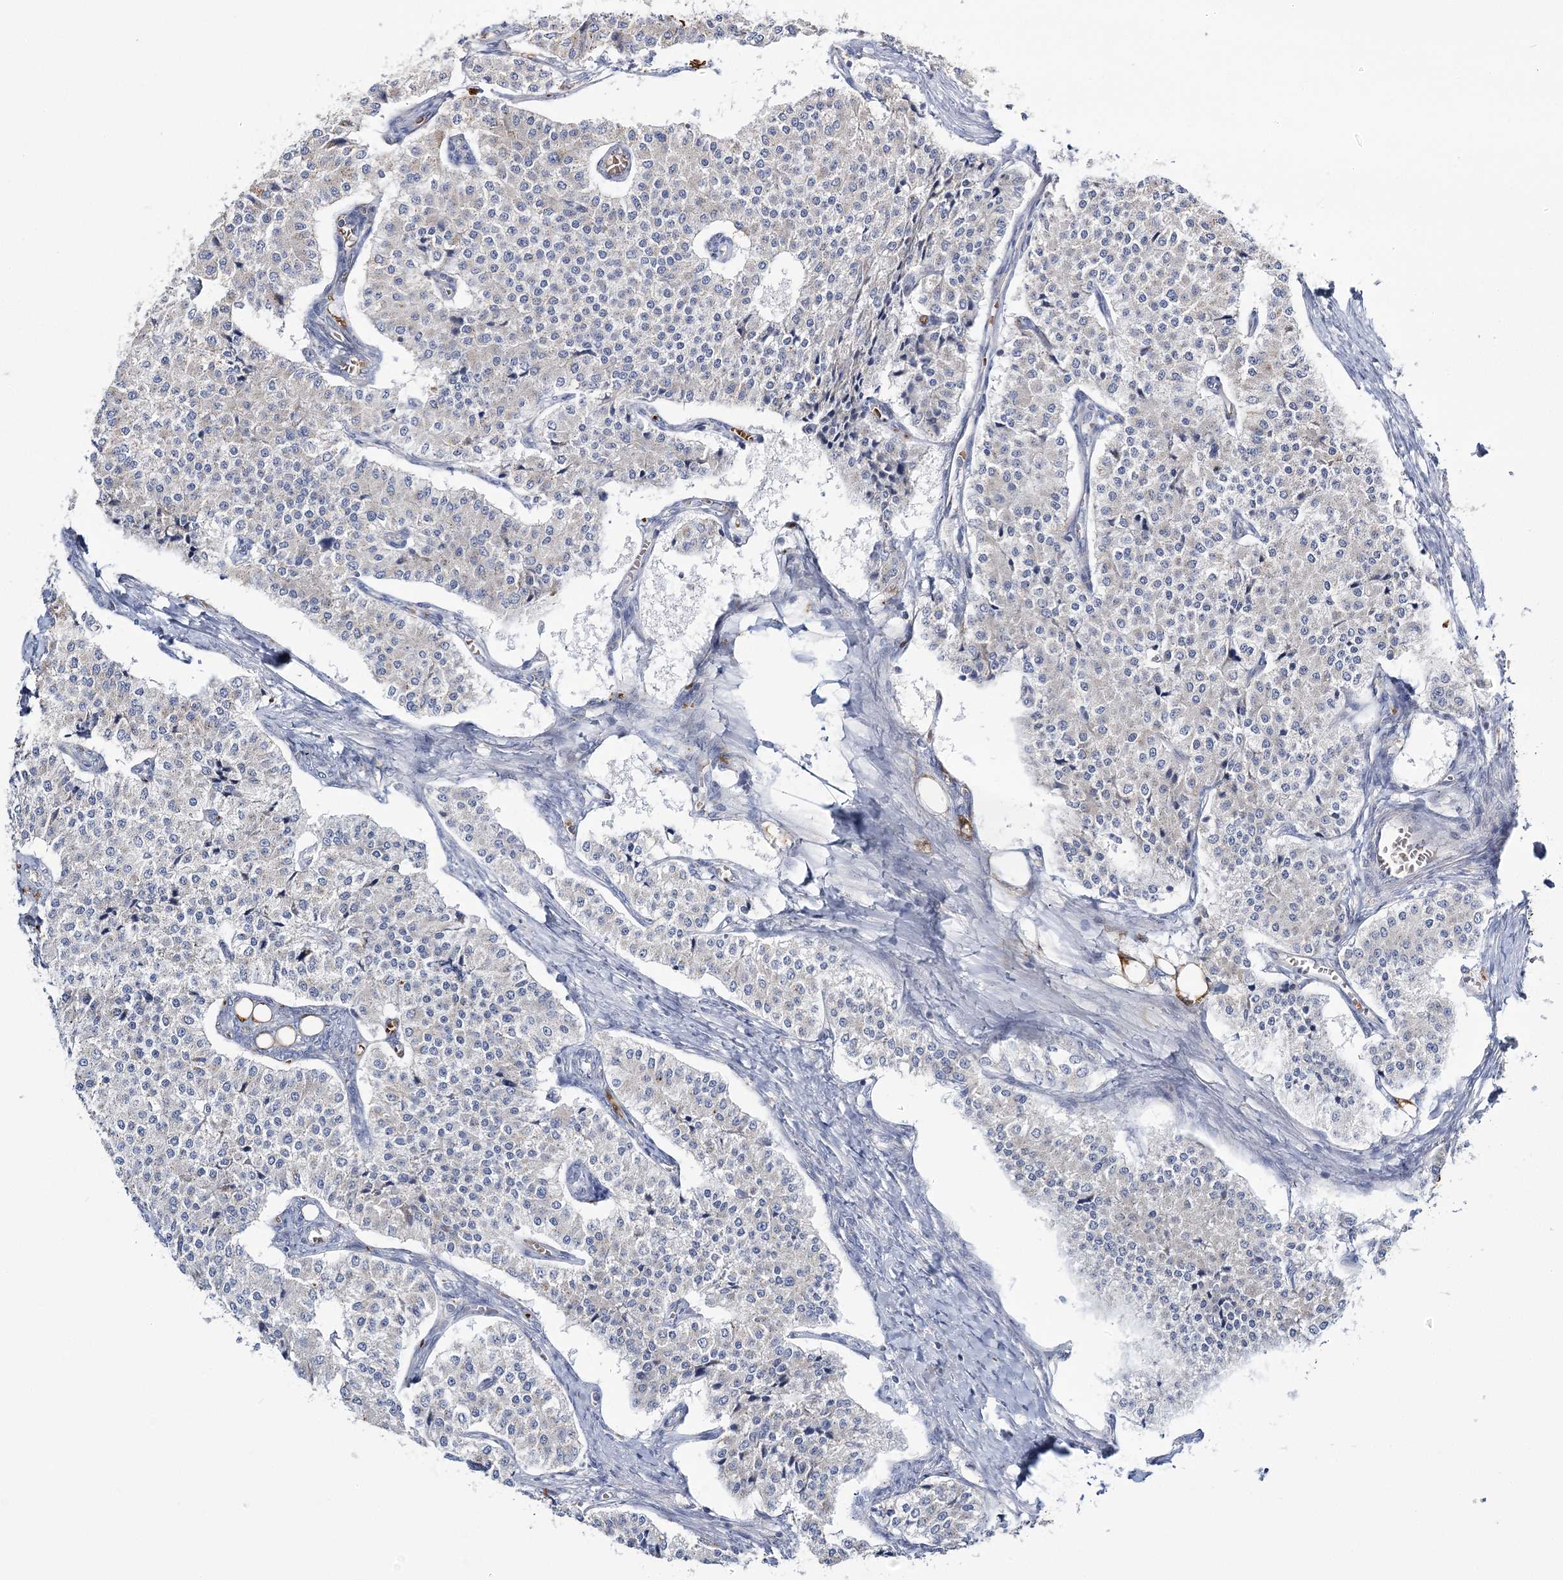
{"staining": {"intensity": "negative", "quantity": "none", "location": "none"}, "tissue": "carcinoid", "cell_type": "Tumor cells", "image_type": "cancer", "snomed": [{"axis": "morphology", "description": "Carcinoid, malignant, NOS"}, {"axis": "topography", "description": "Colon"}], "caption": "Immunohistochemistry histopathology image of neoplastic tissue: human carcinoid stained with DAB (3,3'-diaminobenzidine) shows no significant protein positivity in tumor cells.", "gene": "ATP11B", "patient": {"sex": "female", "age": 52}}